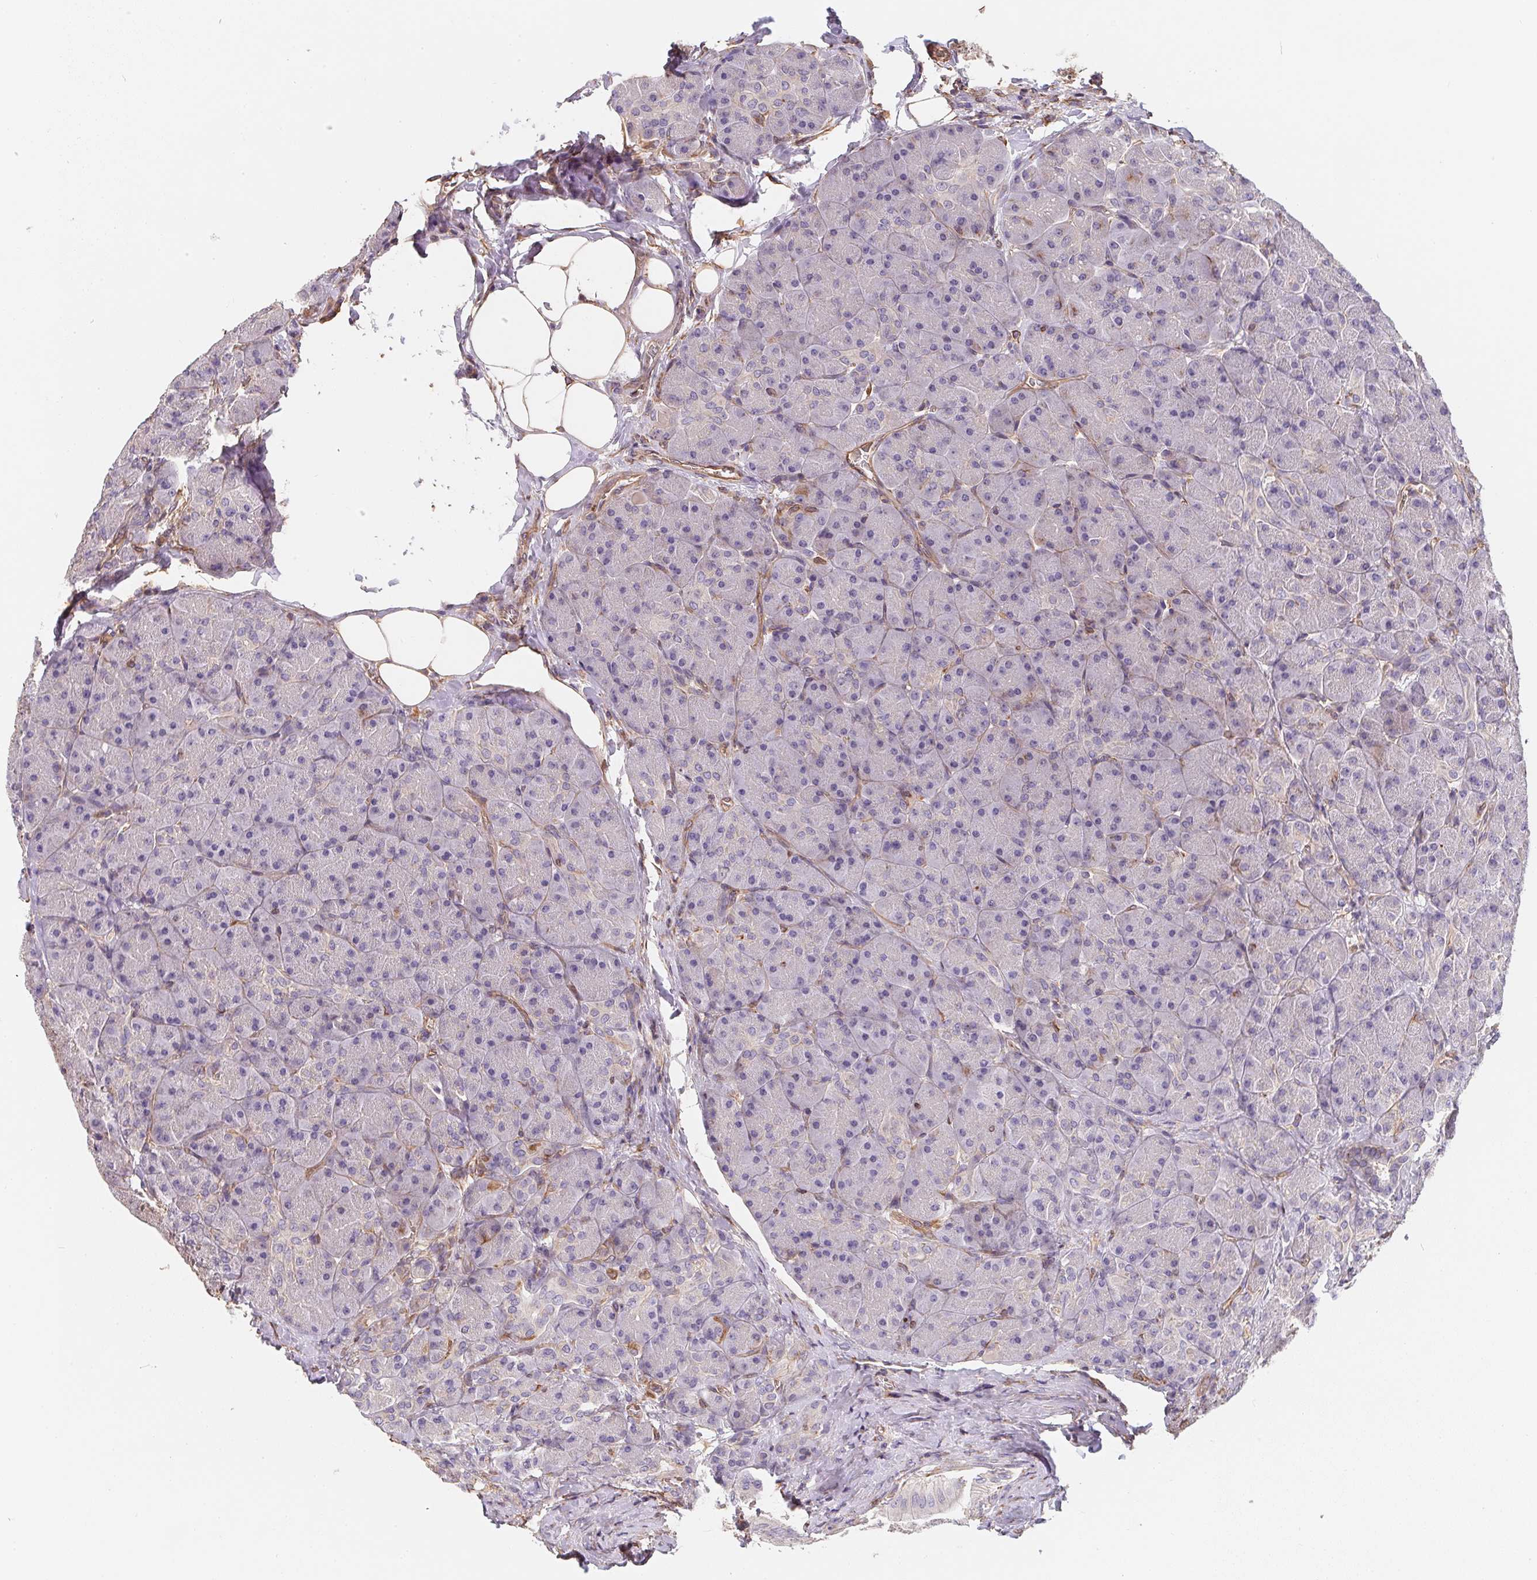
{"staining": {"intensity": "negative", "quantity": "none", "location": "none"}, "tissue": "pancreas", "cell_type": "Exocrine glandular cells", "image_type": "normal", "snomed": [{"axis": "morphology", "description": "Normal tissue, NOS"}, {"axis": "topography", "description": "Pancreas"}], "caption": "This histopathology image is of normal pancreas stained with immunohistochemistry to label a protein in brown with the nuclei are counter-stained blue. There is no positivity in exocrine glandular cells. (Stains: DAB immunohistochemistry (IHC) with hematoxylin counter stain, Microscopy: brightfield microscopy at high magnification).", "gene": "TBKBP1", "patient": {"sex": "male", "age": 55}}